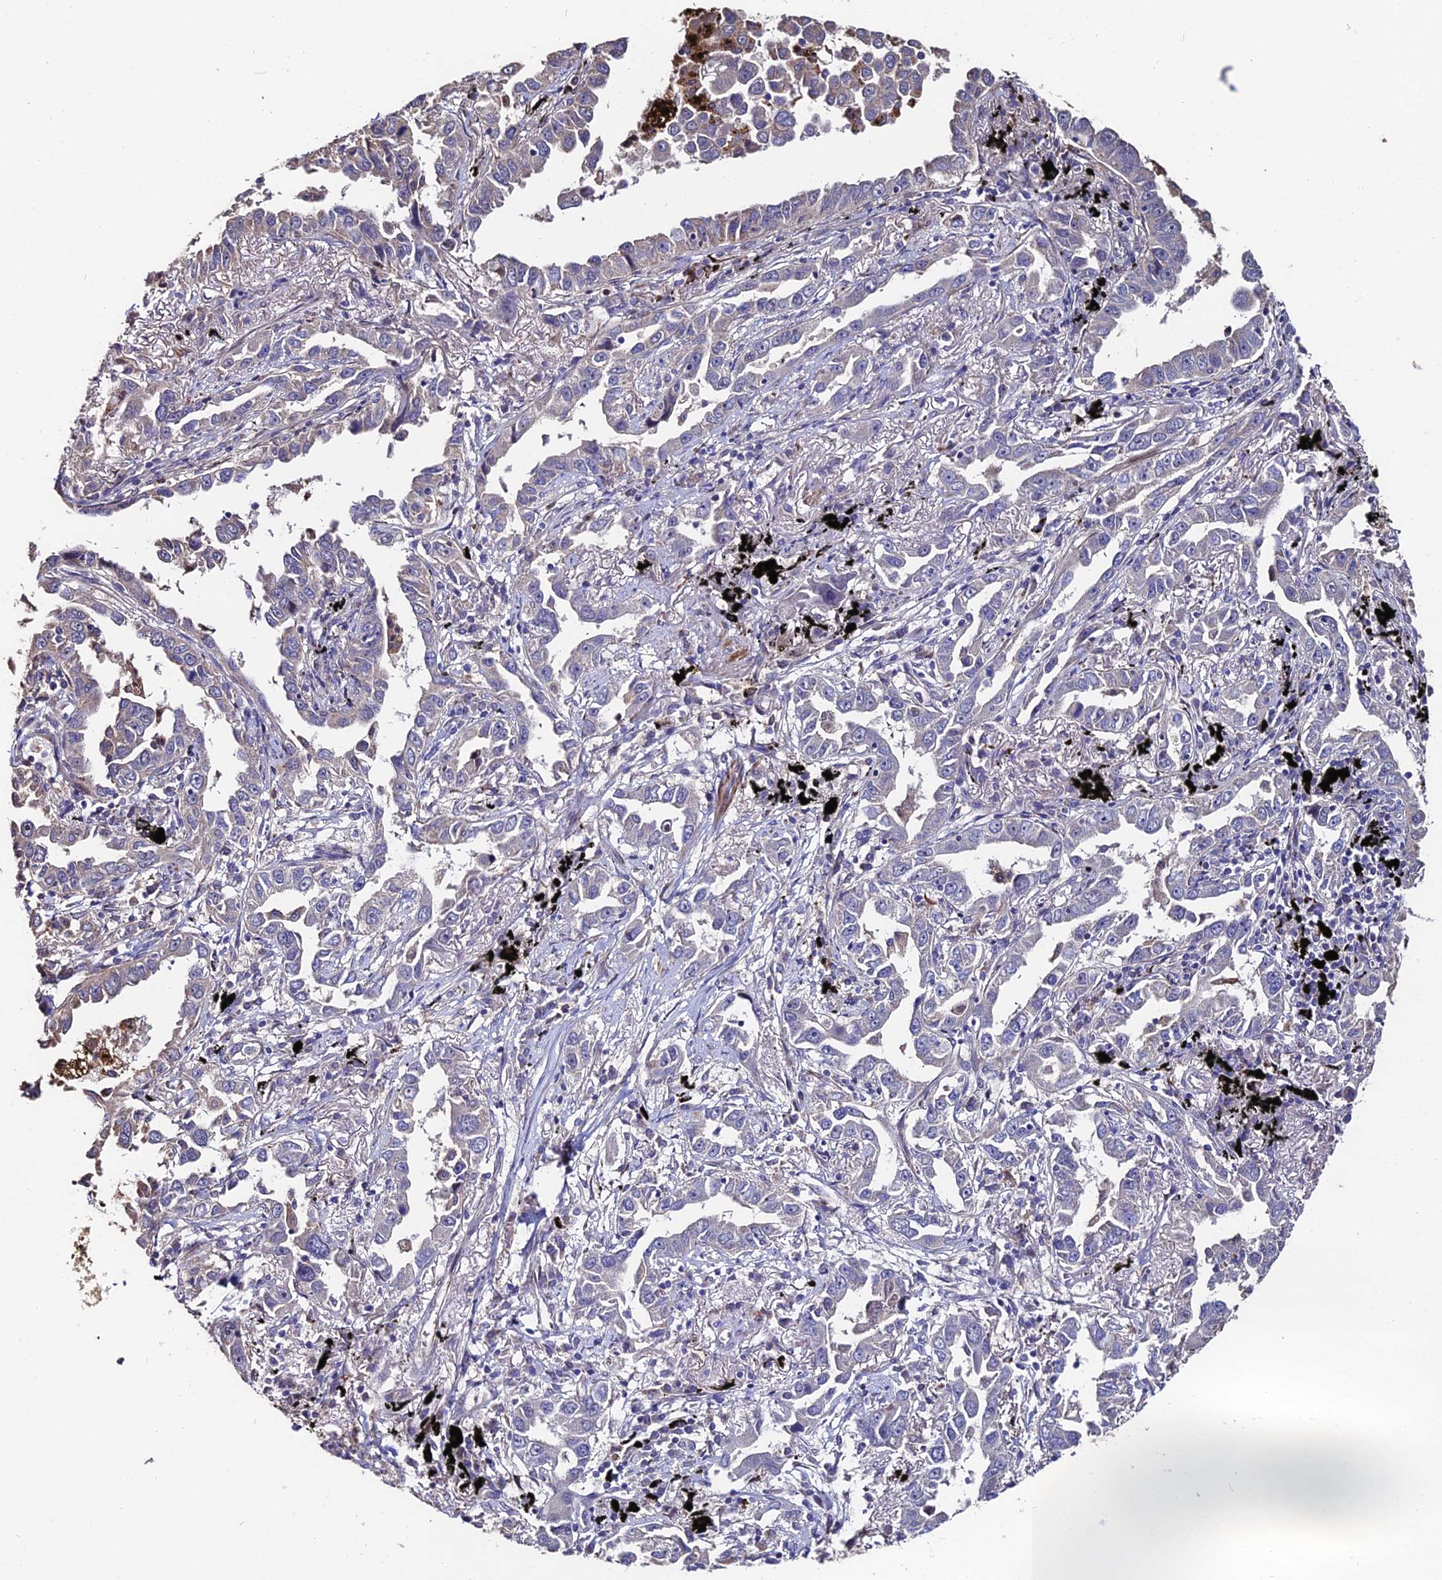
{"staining": {"intensity": "negative", "quantity": "none", "location": "none"}, "tissue": "lung cancer", "cell_type": "Tumor cells", "image_type": "cancer", "snomed": [{"axis": "morphology", "description": "Adenocarcinoma, NOS"}, {"axis": "topography", "description": "Lung"}], "caption": "This is a micrograph of immunohistochemistry staining of lung adenocarcinoma, which shows no expression in tumor cells.", "gene": "ACTR5", "patient": {"sex": "male", "age": 67}}